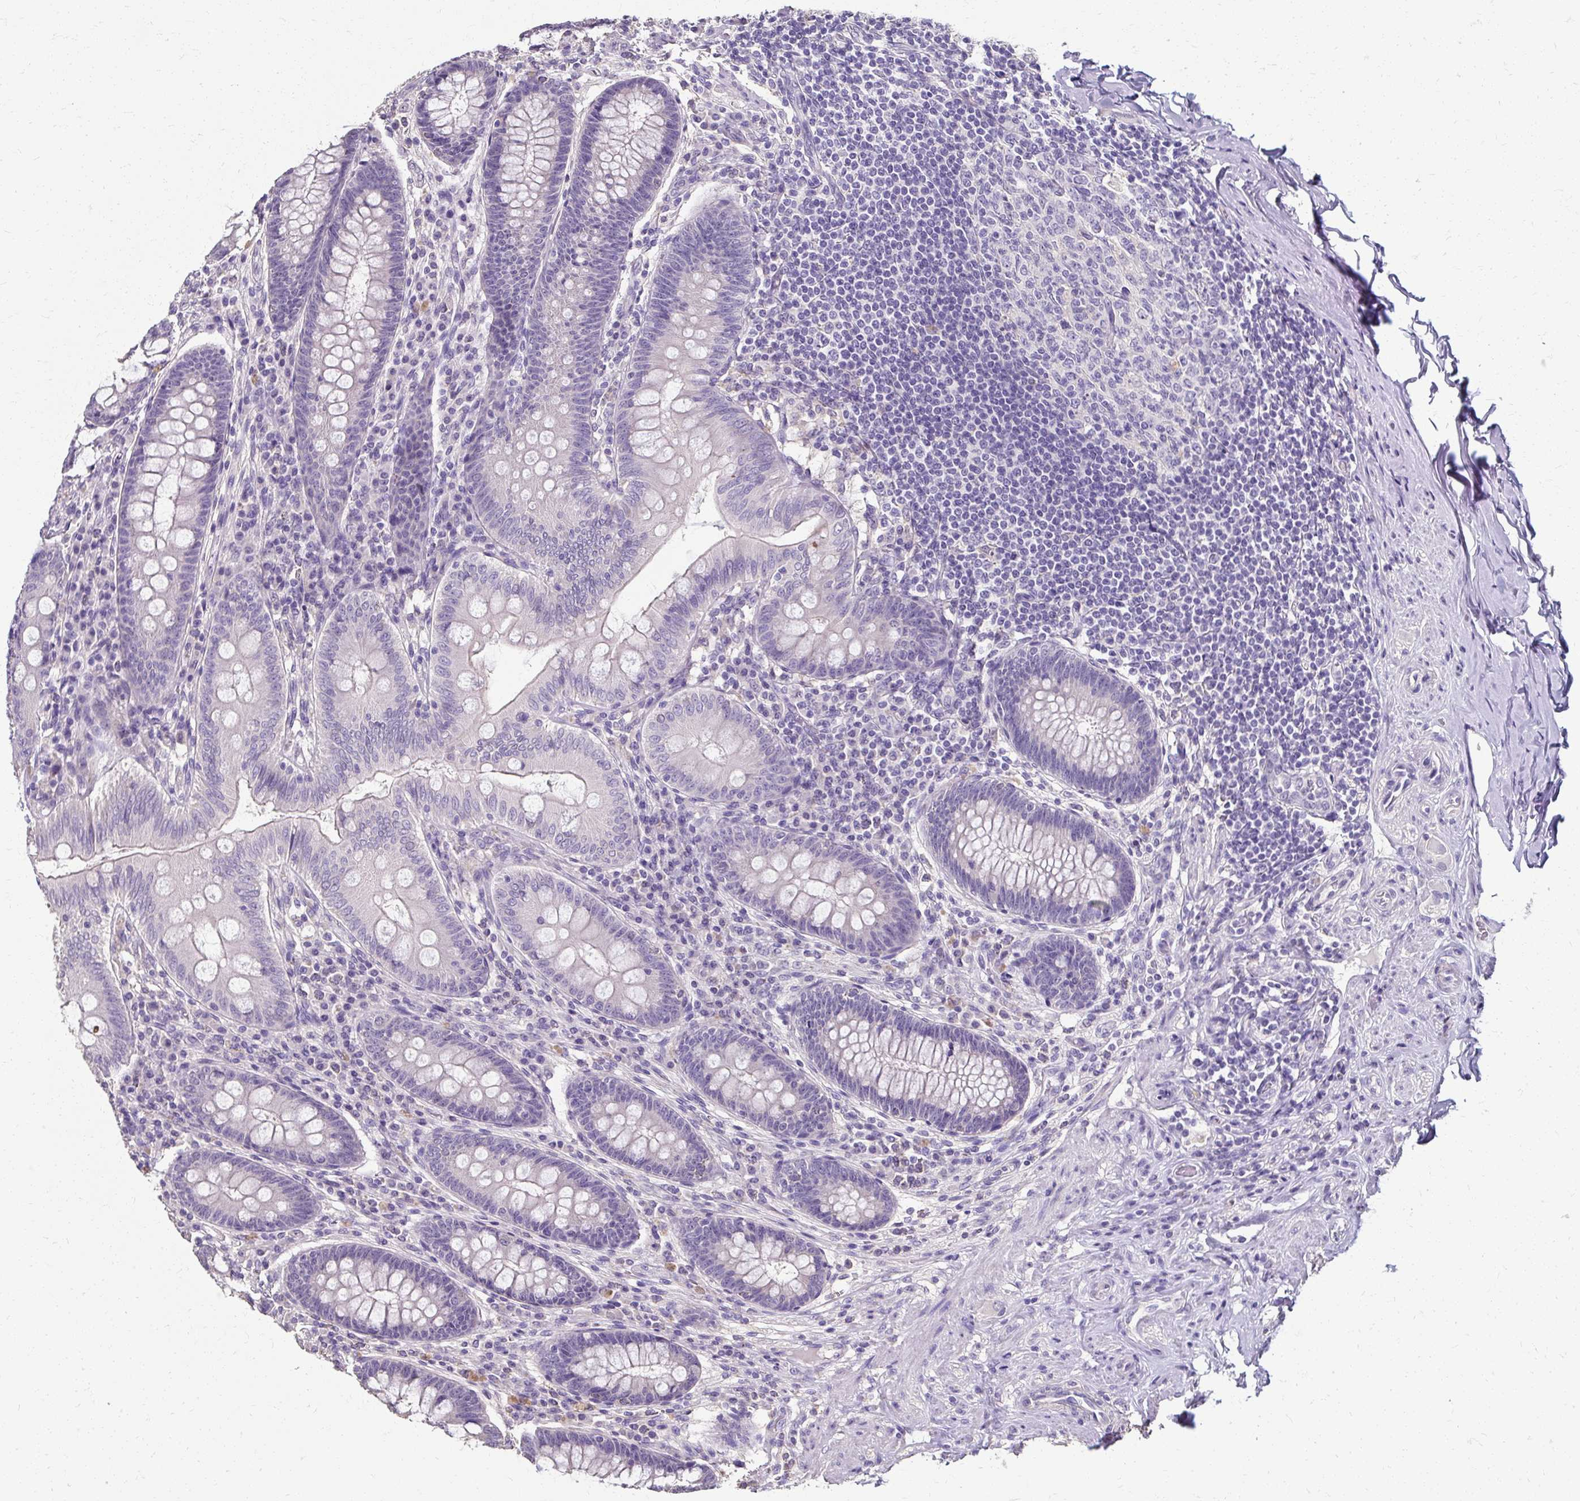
{"staining": {"intensity": "negative", "quantity": "none", "location": "none"}, "tissue": "appendix", "cell_type": "Glandular cells", "image_type": "normal", "snomed": [{"axis": "morphology", "description": "Normal tissue, NOS"}, {"axis": "topography", "description": "Appendix"}], "caption": "The image shows no staining of glandular cells in benign appendix.", "gene": "KLHL24", "patient": {"sex": "male", "age": 71}}